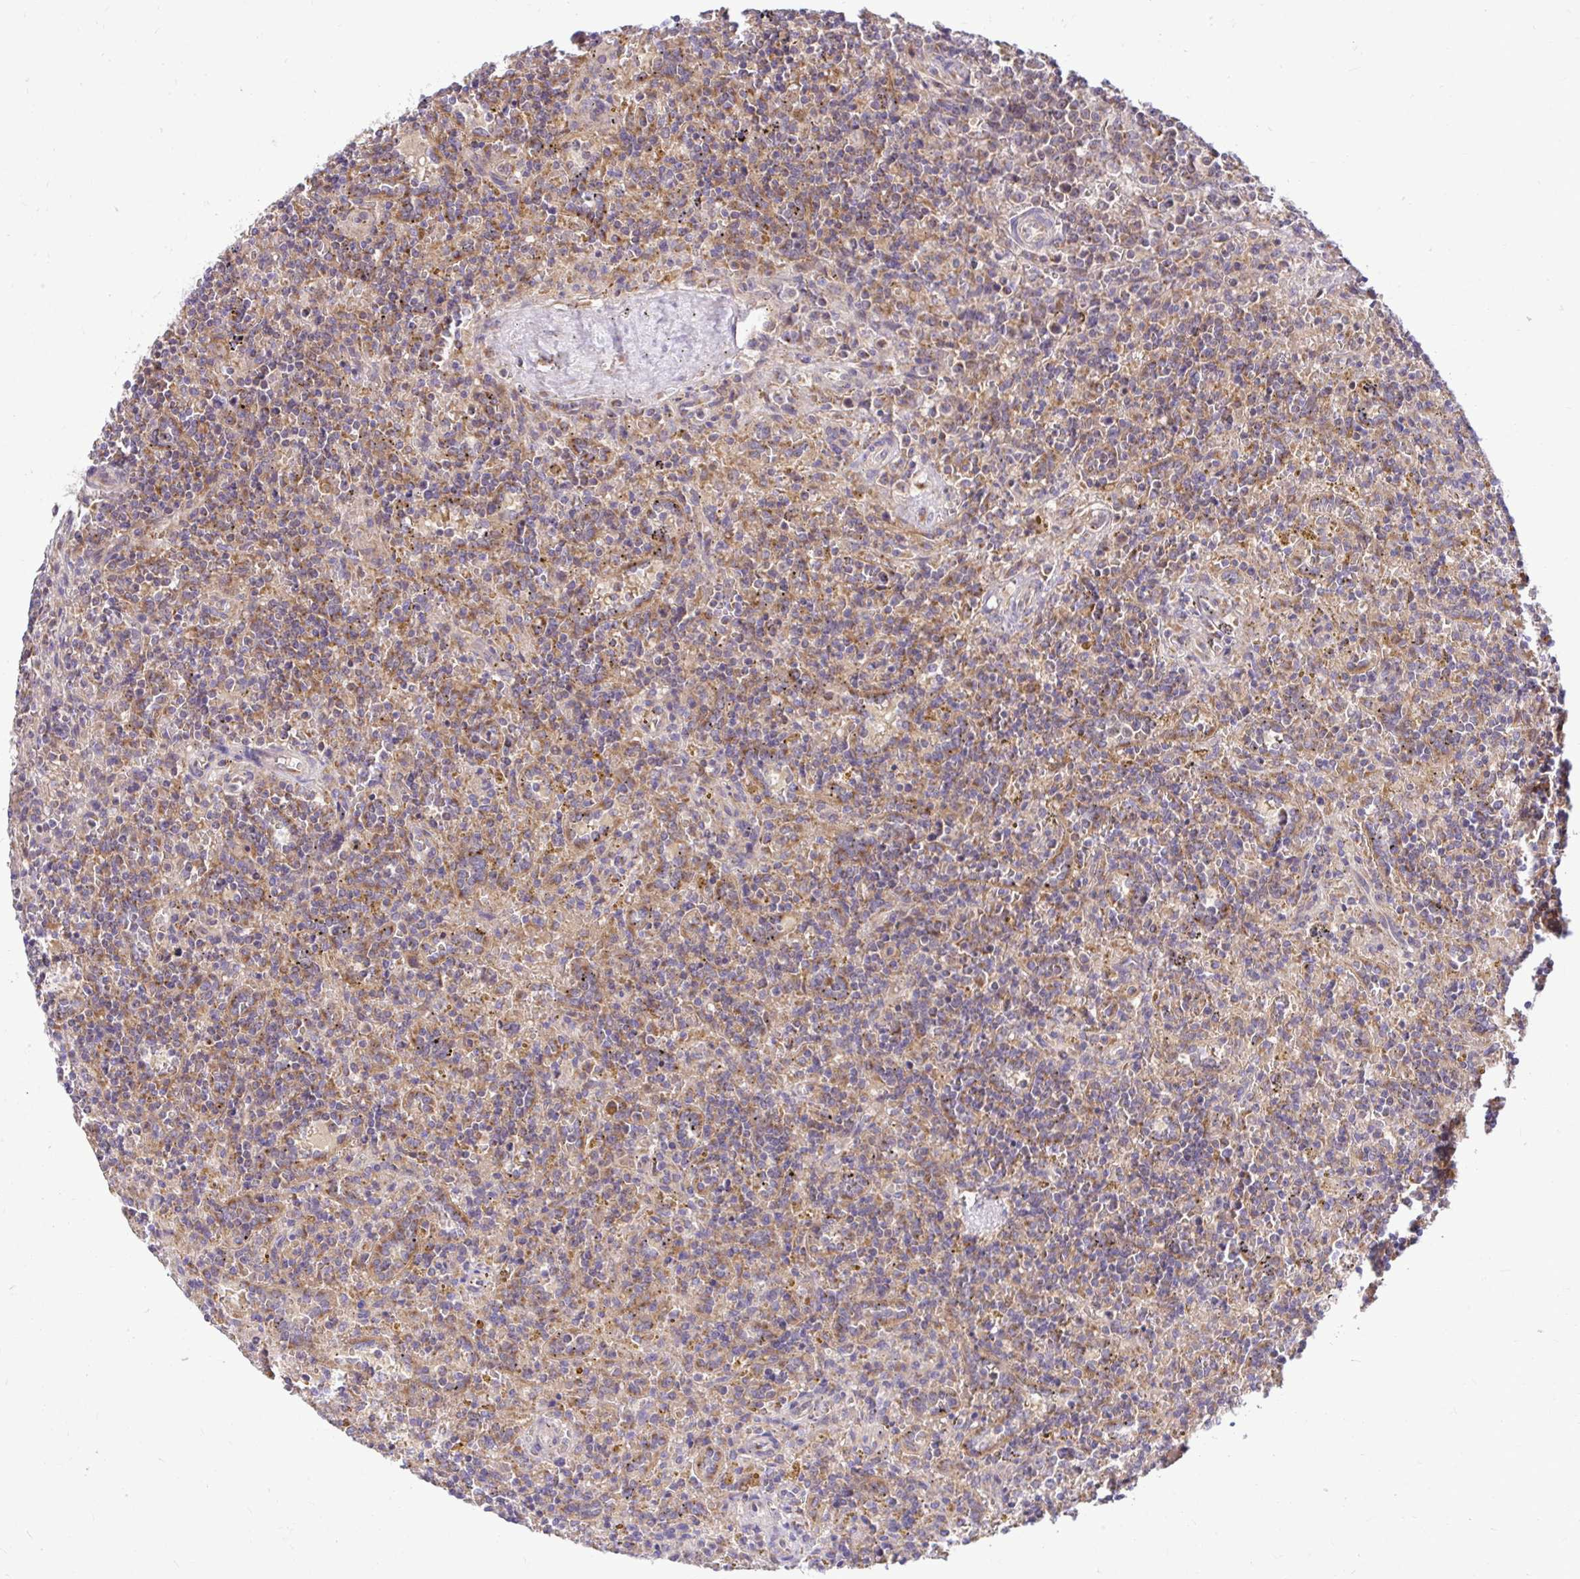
{"staining": {"intensity": "moderate", "quantity": "25%-75%", "location": "cytoplasmic/membranous"}, "tissue": "lymphoma", "cell_type": "Tumor cells", "image_type": "cancer", "snomed": [{"axis": "morphology", "description": "Malignant lymphoma, non-Hodgkin's type, Low grade"}, {"axis": "topography", "description": "Spleen"}], "caption": "DAB (3,3'-diaminobenzidine) immunohistochemical staining of human lymphoma shows moderate cytoplasmic/membranous protein expression in approximately 25%-75% of tumor cells.", "gene": "VTI1B", "patient": {"sex": "male", "age": 67}}